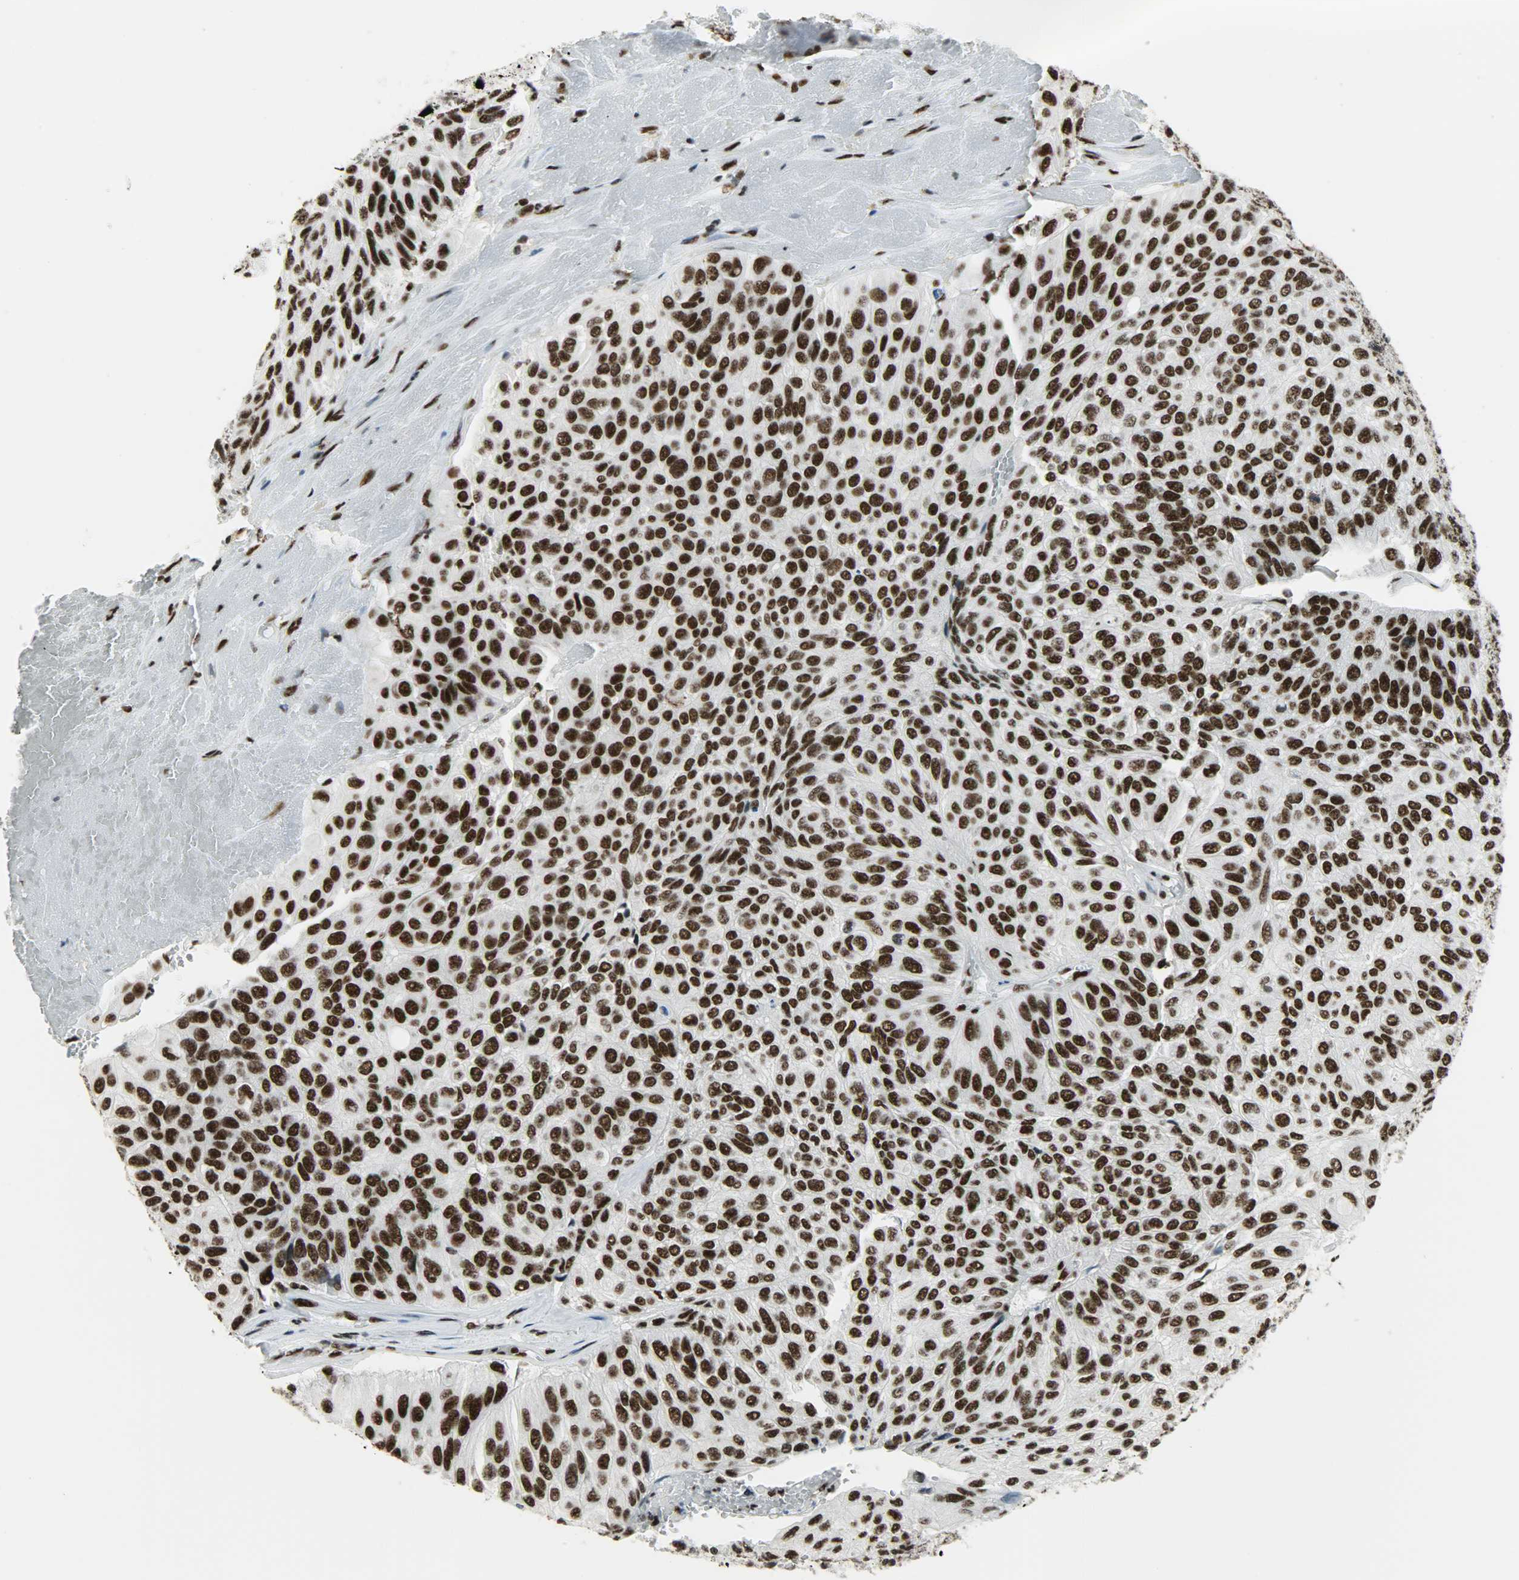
{"staining": {"intensity": "strong", "quantity": ">75%", "location": "nuclear"}, "tissue": "urothelial cancer", "cell_type": "Tumor cells", "image_type": "cancer", "snomed": [{"axis": "morphology", "description": "Urothelial carcinoma, High grade"}, {"axis": "topography", "description": "Urinary bladder"}], "caption": "An immunohistochemistry micrograph of tumor tissue is shown. Protein staining in brown highlights strong nuclear positivity in urothelial cancer within tumor cells. The staining was performed using DAB (3,3'-diaminobenzidine) to visualize the protein expression in brown, while the nuclei were stained in blue with hematoxylin (Magnification: 20x).", "gene": "SNRPA", "patient": {"sex": "male", "age": 66}}